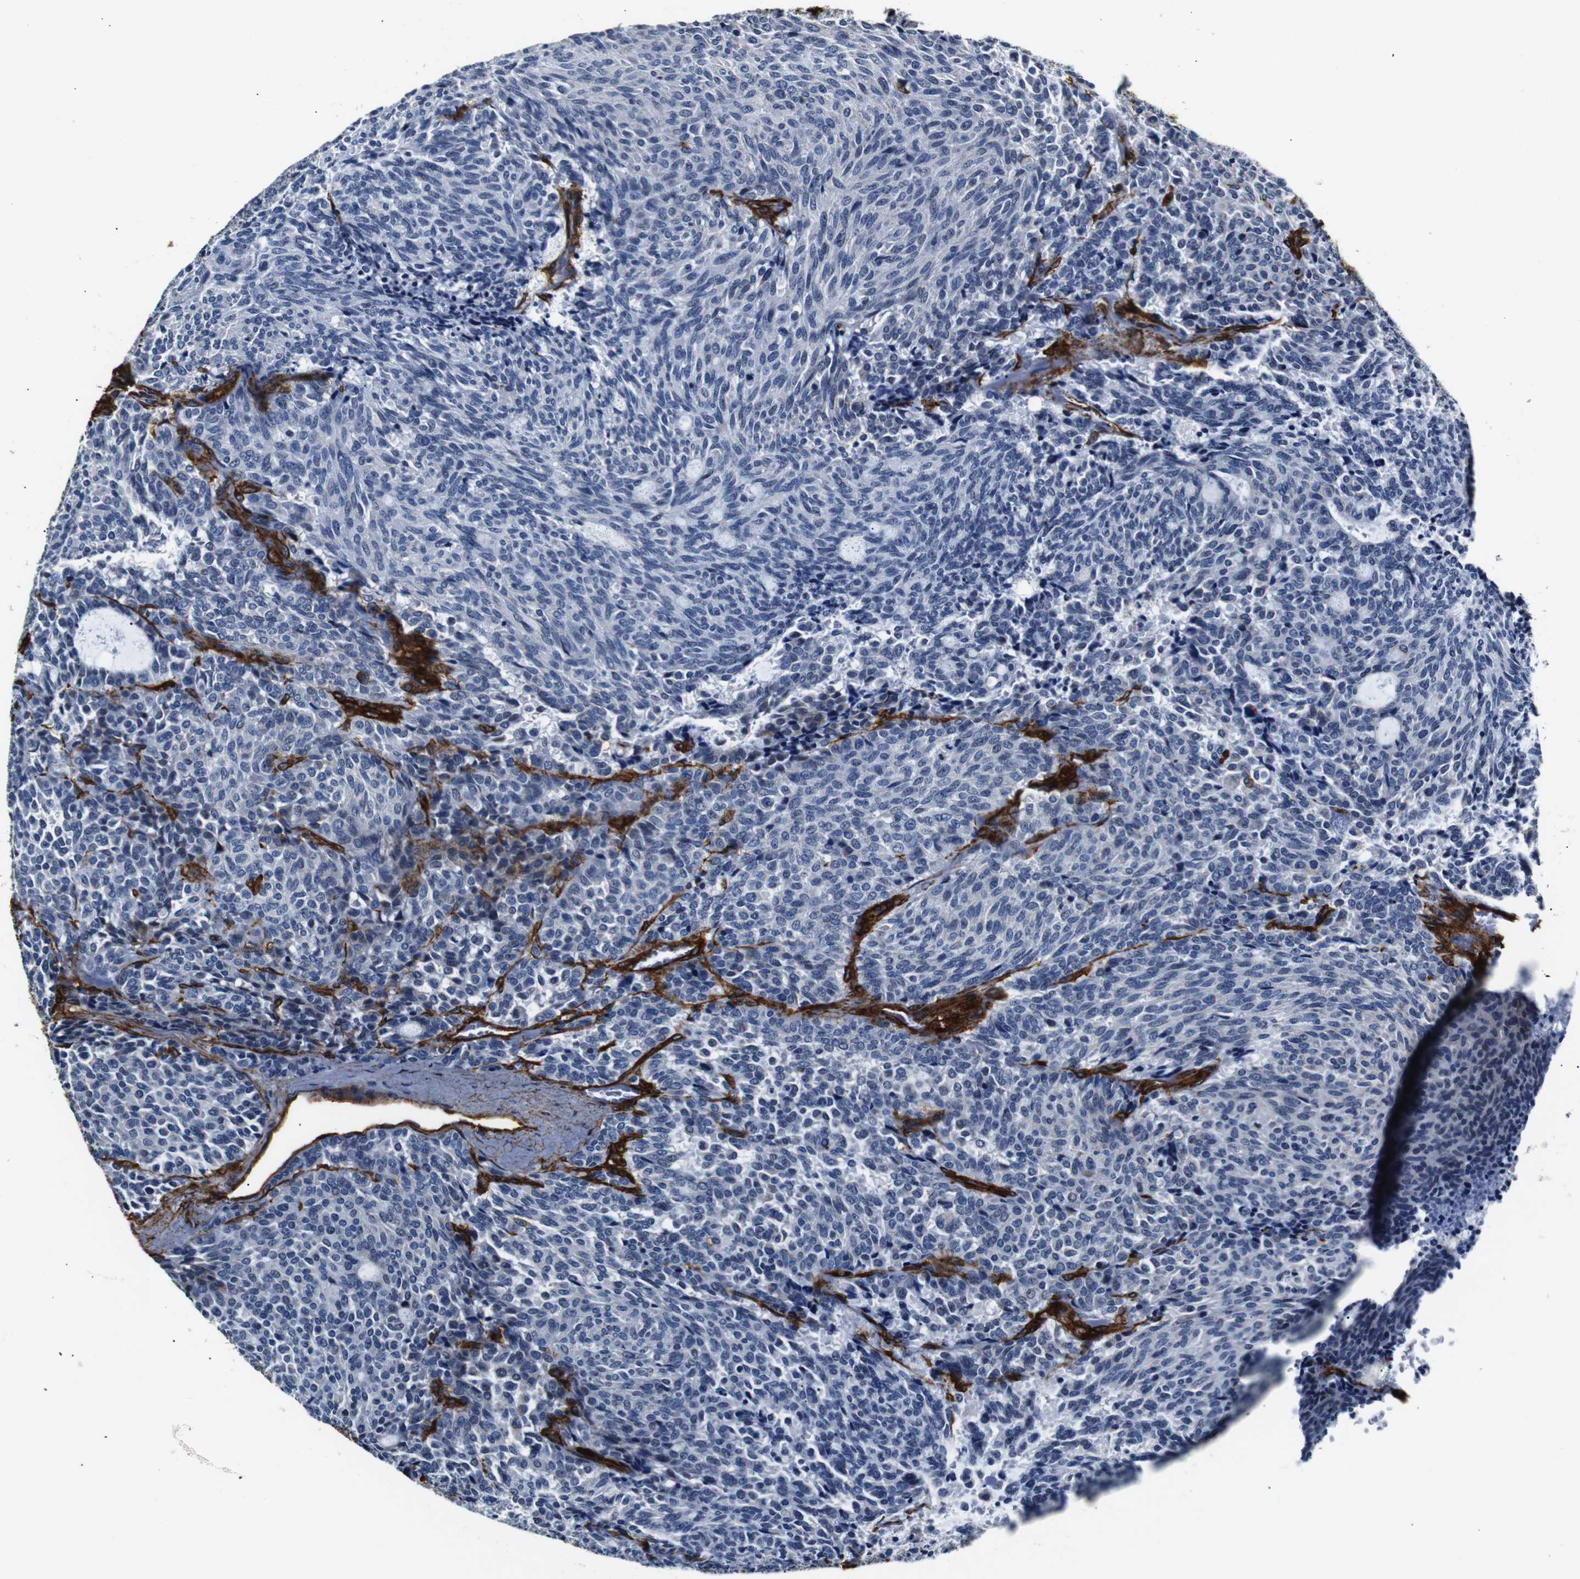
{"staining": {"intensity": "negative", "quantity": "none", "location": "none"}, "tissue": "carcinoid", "cell_type": "Tumor cells", "image_type": "cancer", "snomed": [{"axis": "morphology", "description": "Carcinoid, malignant, NOS"}, {"axis": "topography", "description": "Pancreas"}], "caption": "An immunohistochemistry (IHC) image of carcinoid (malignant) is shown. There is no staining in tumor cells of carcinoid (malignant). (DAB (3,3'-diaminobenzidine) immunohistochemistry (IHC), high magnification).", "gene": "CAV2", "patient": {"sex": "female", "age": 54}}